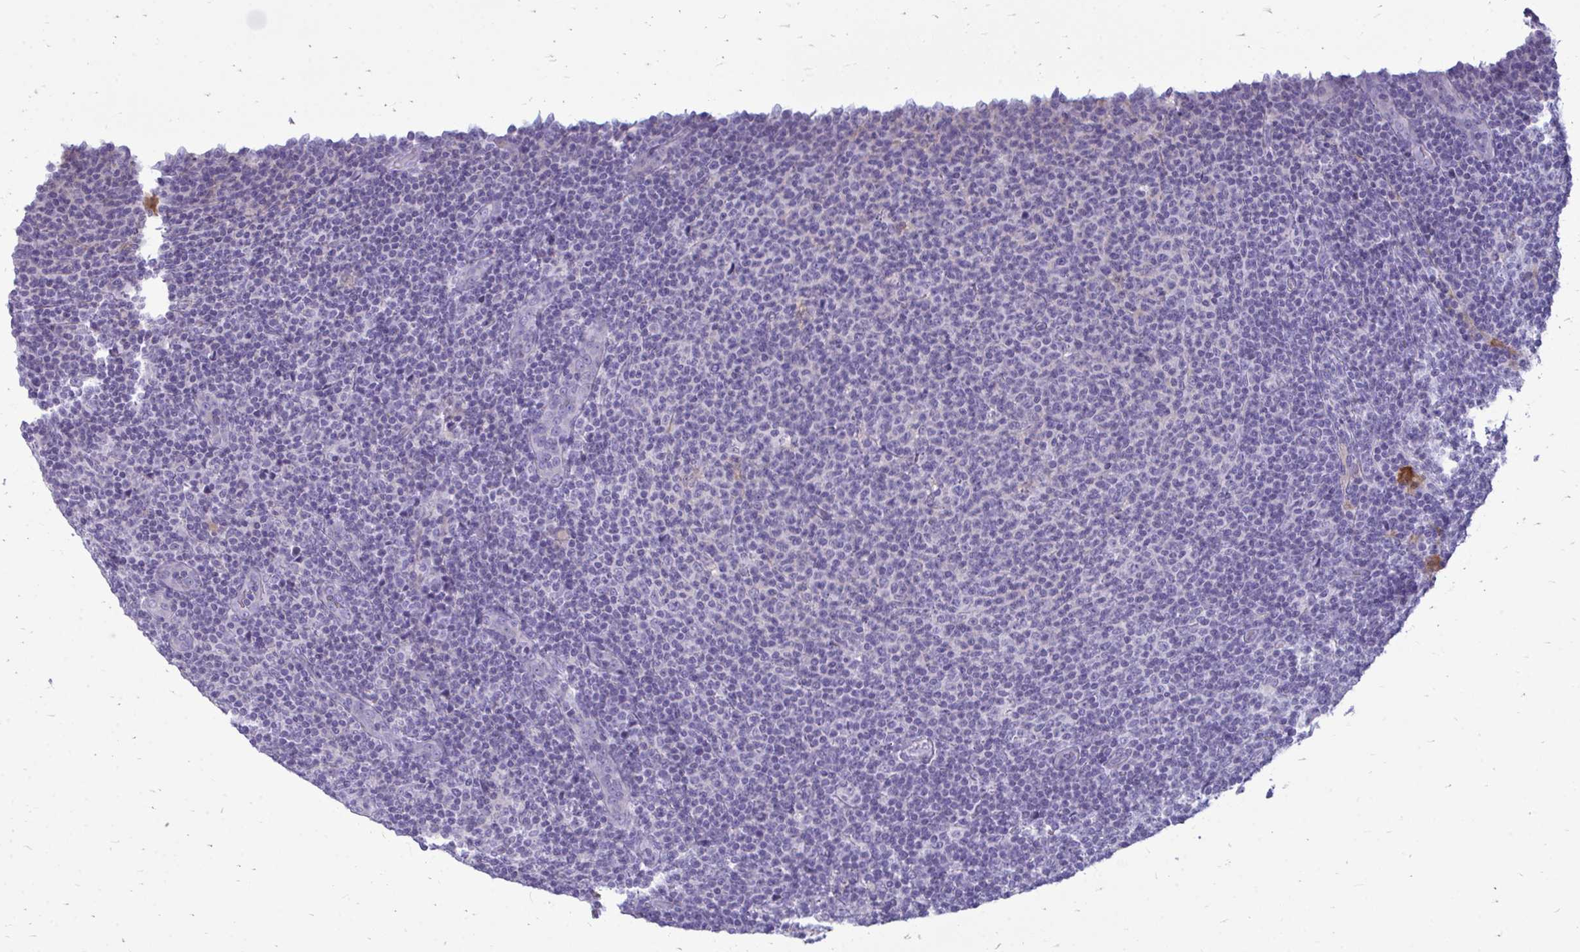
{"staining": {"intensity": "negative", "quantity": "none", "location": "none"}, "tissue": "lymphoma", "cell_type": "Tumor cells", "image_type": "cancer", "snomed": [{"axis": "morphology", "description": "Malignant lymphoma, non-Hodgkin's type, Low grade"}, {"axis": "topography", "description": "Lymph node"}], "caption": "An image of low-grade malignant lymphoma, non-Hodgkin's type stained for a protein demonstrates no brown staining in tumor cells.", "gene": "FABP3", "patient": {"sex": "male", "age": 66}}